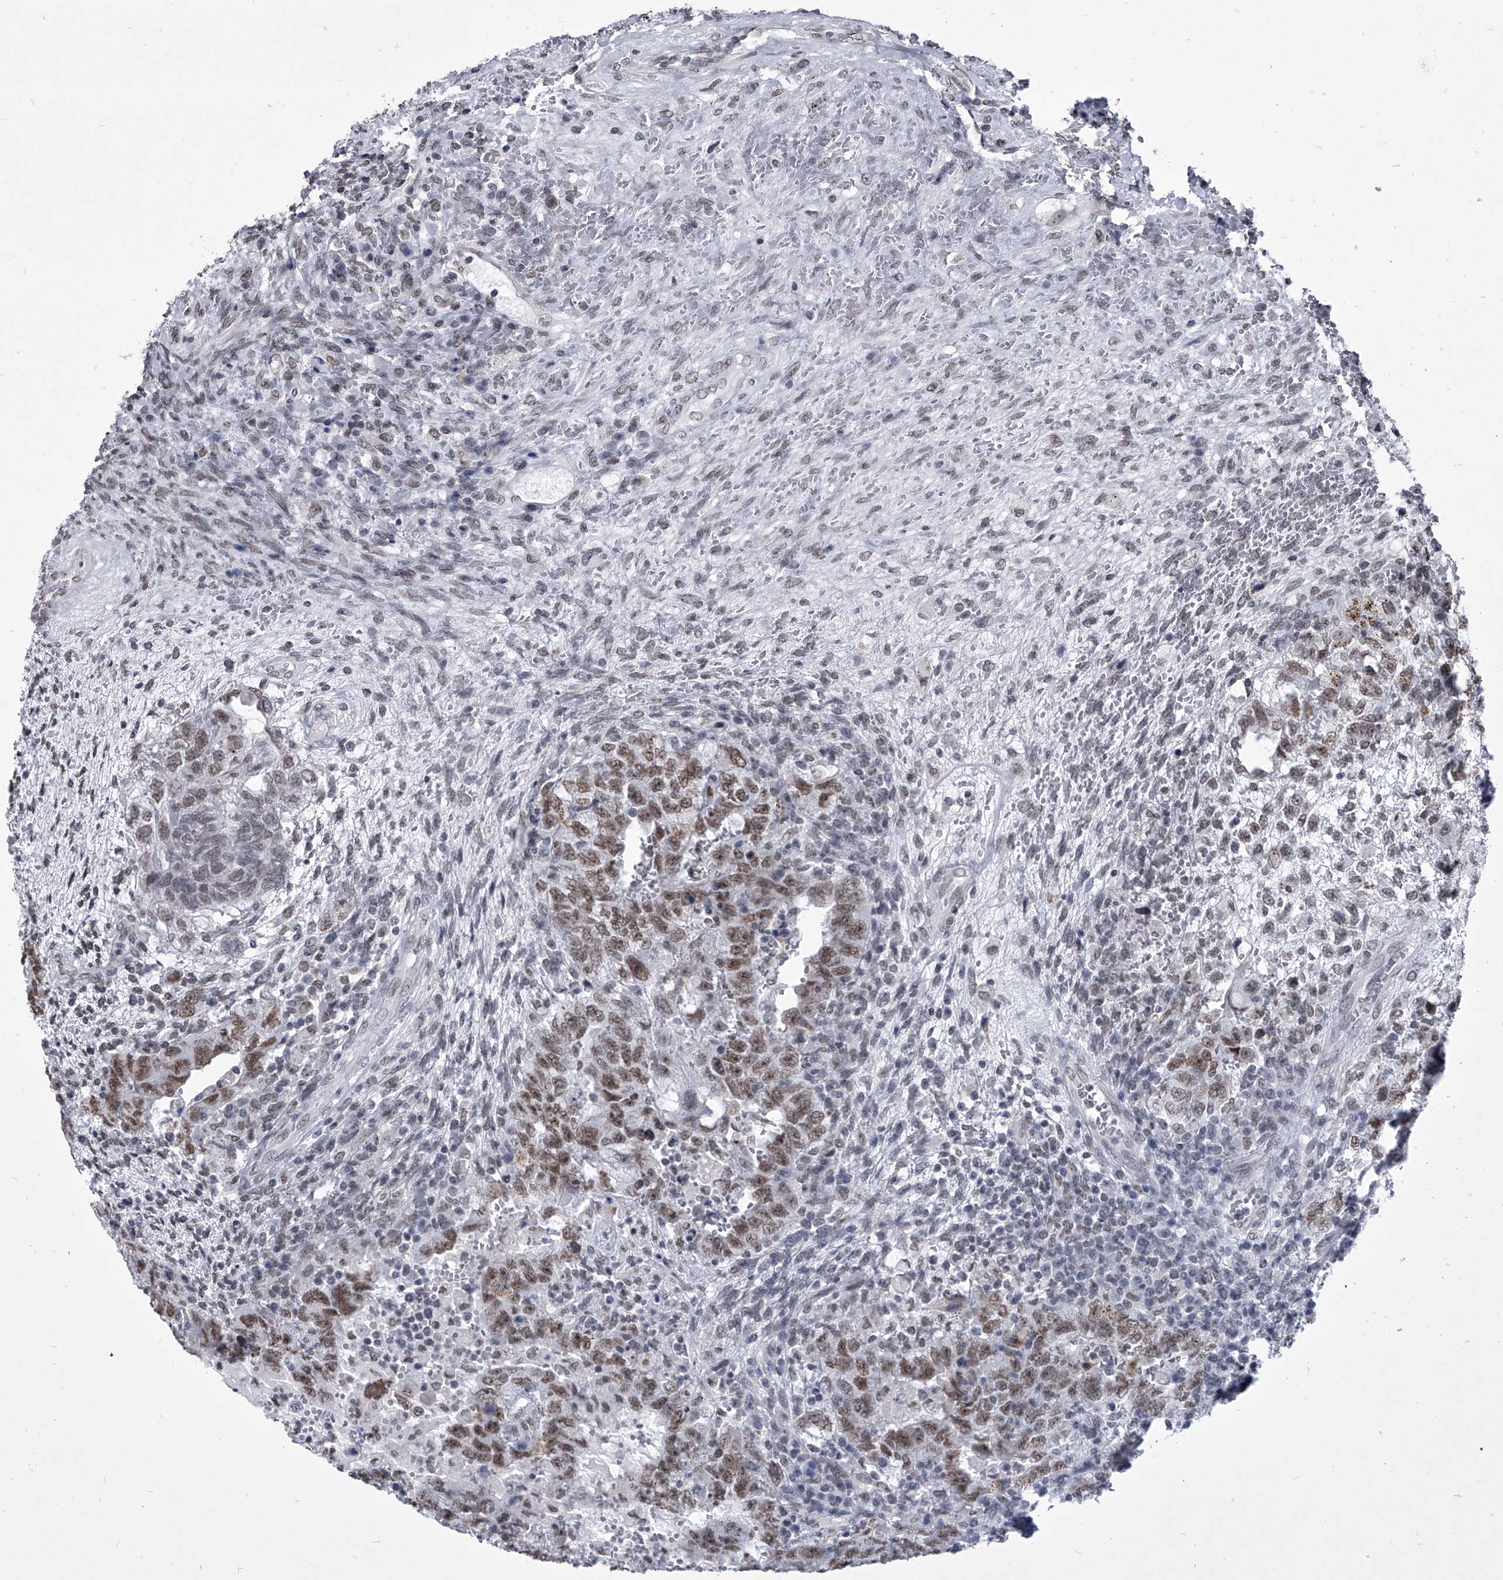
{"staining": {"intensity": "moderate", "quantity": ">75%", "location": "nuclear"}, "tissue": "testis cancer", "cell_type": "Tumor cells", "image_type": "cancer", "snomed": [{"axis": "morphology", "description": "Carcinoma, Embryonal, NOS"}, {"axis": "topography", "description": "Testis"}], "caption": "Testis cancer stained for a protein reveals moderate nuclear positivity in tumor cells. The staining was performed using DAB to visualize the protein expression in brown, while the nuclei were stained in blue with hematoxylin (Magnification: 20x).", "gene": "PPIL4", "patient": {"sex": "male", "age": 26}}